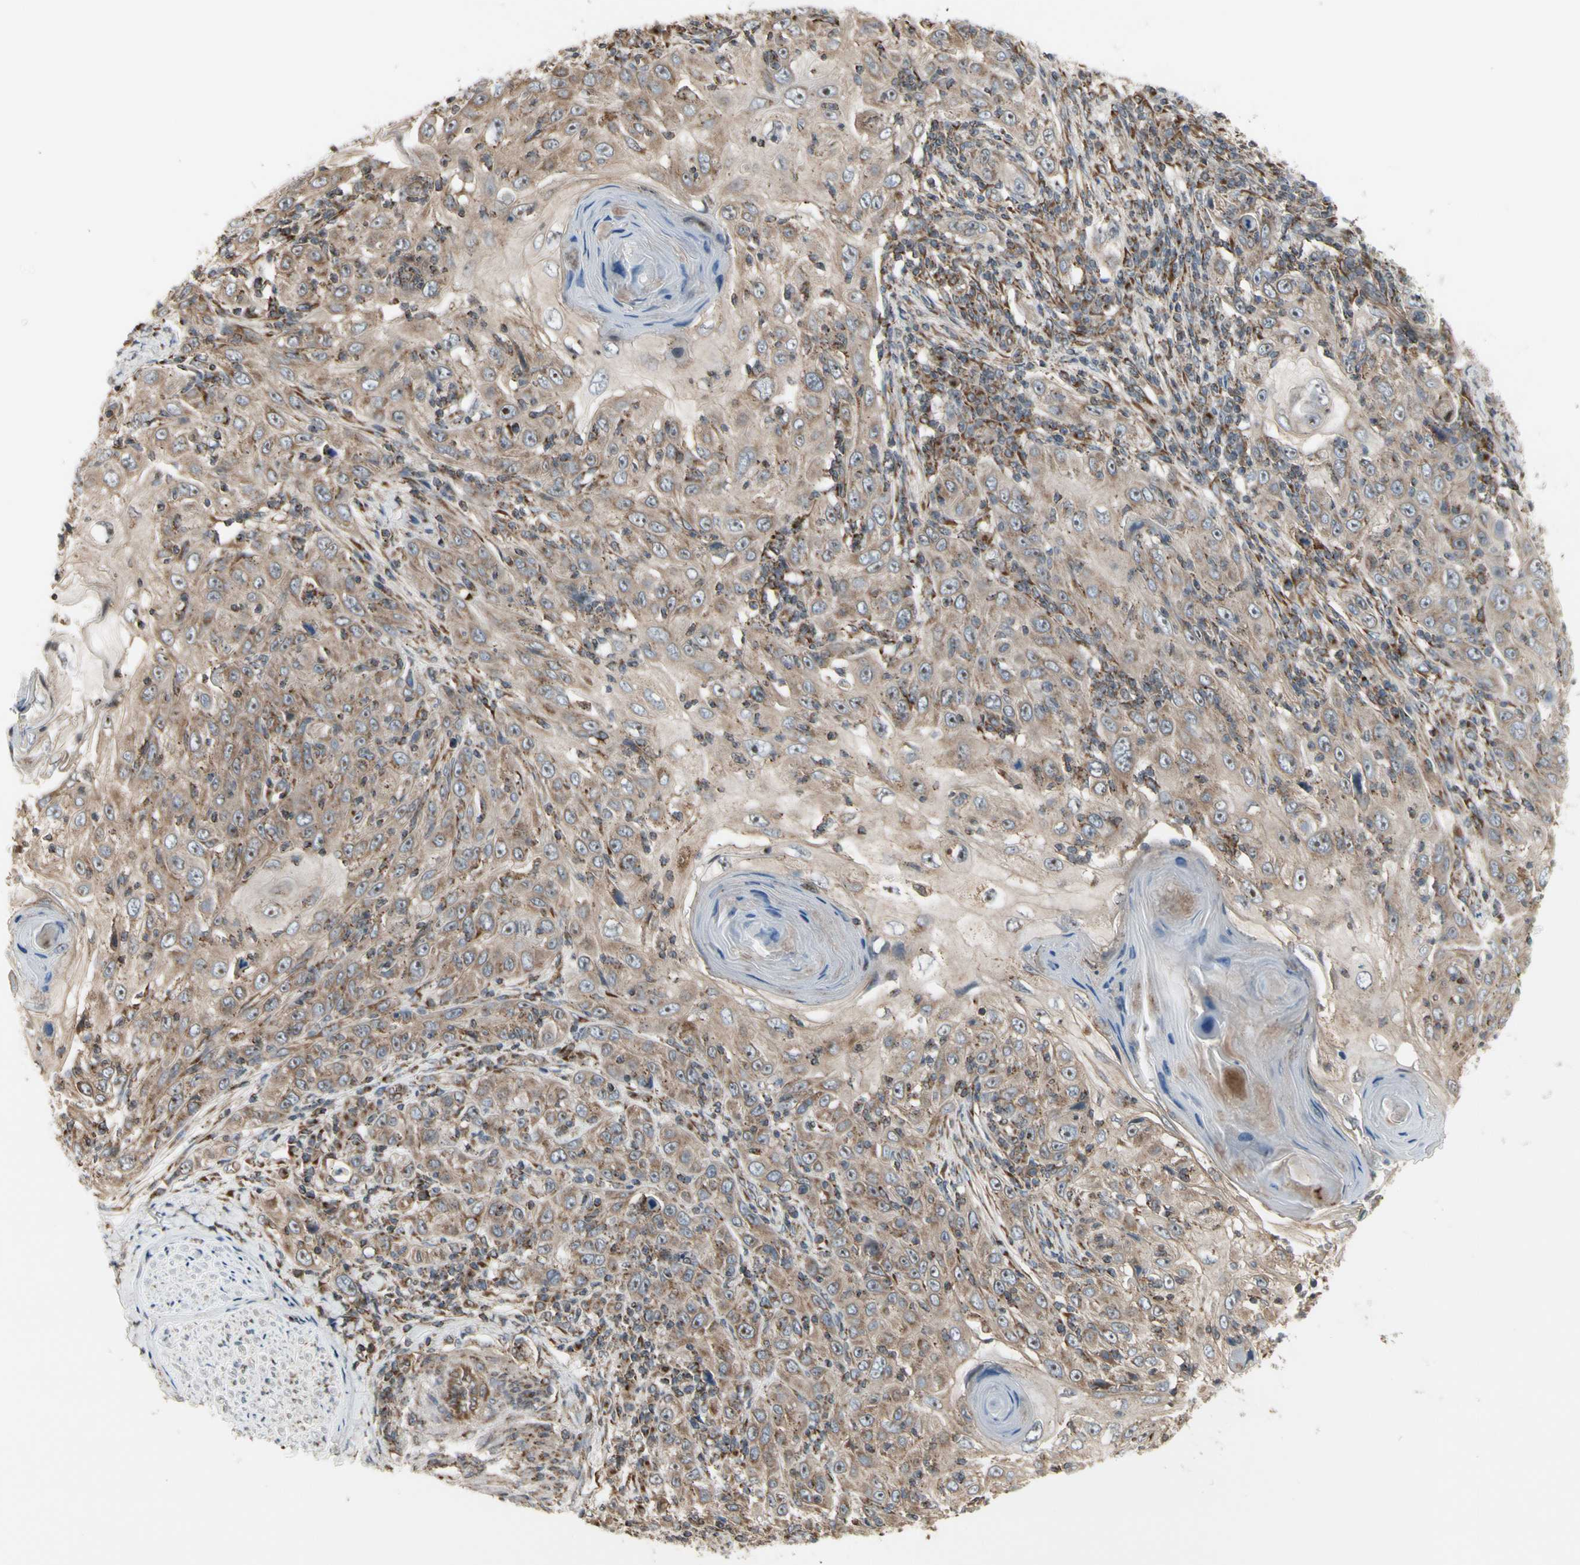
{"staining": {"intensity": "moderate", "quantity": ">75%", "location": "cytoplasmic/membranous"}, "tissue": "skin cancer", "cell_type": "Tumor cells", "image_type": "cancer", "snomed": [{"axis": "morphology", "description": "Squamous cell carcinoma, NOS"}, {"axis": "topography", "description": "Skin"}], "caption": "High-power microscopy captured an immunohistochemistry image of skin cancer, revealing moderate cytoplasmic/membranous positivity in approximately >75% of tumor cells.", "gene": "SLC39A9", "patient": {"sex": "female", "age": 88}}